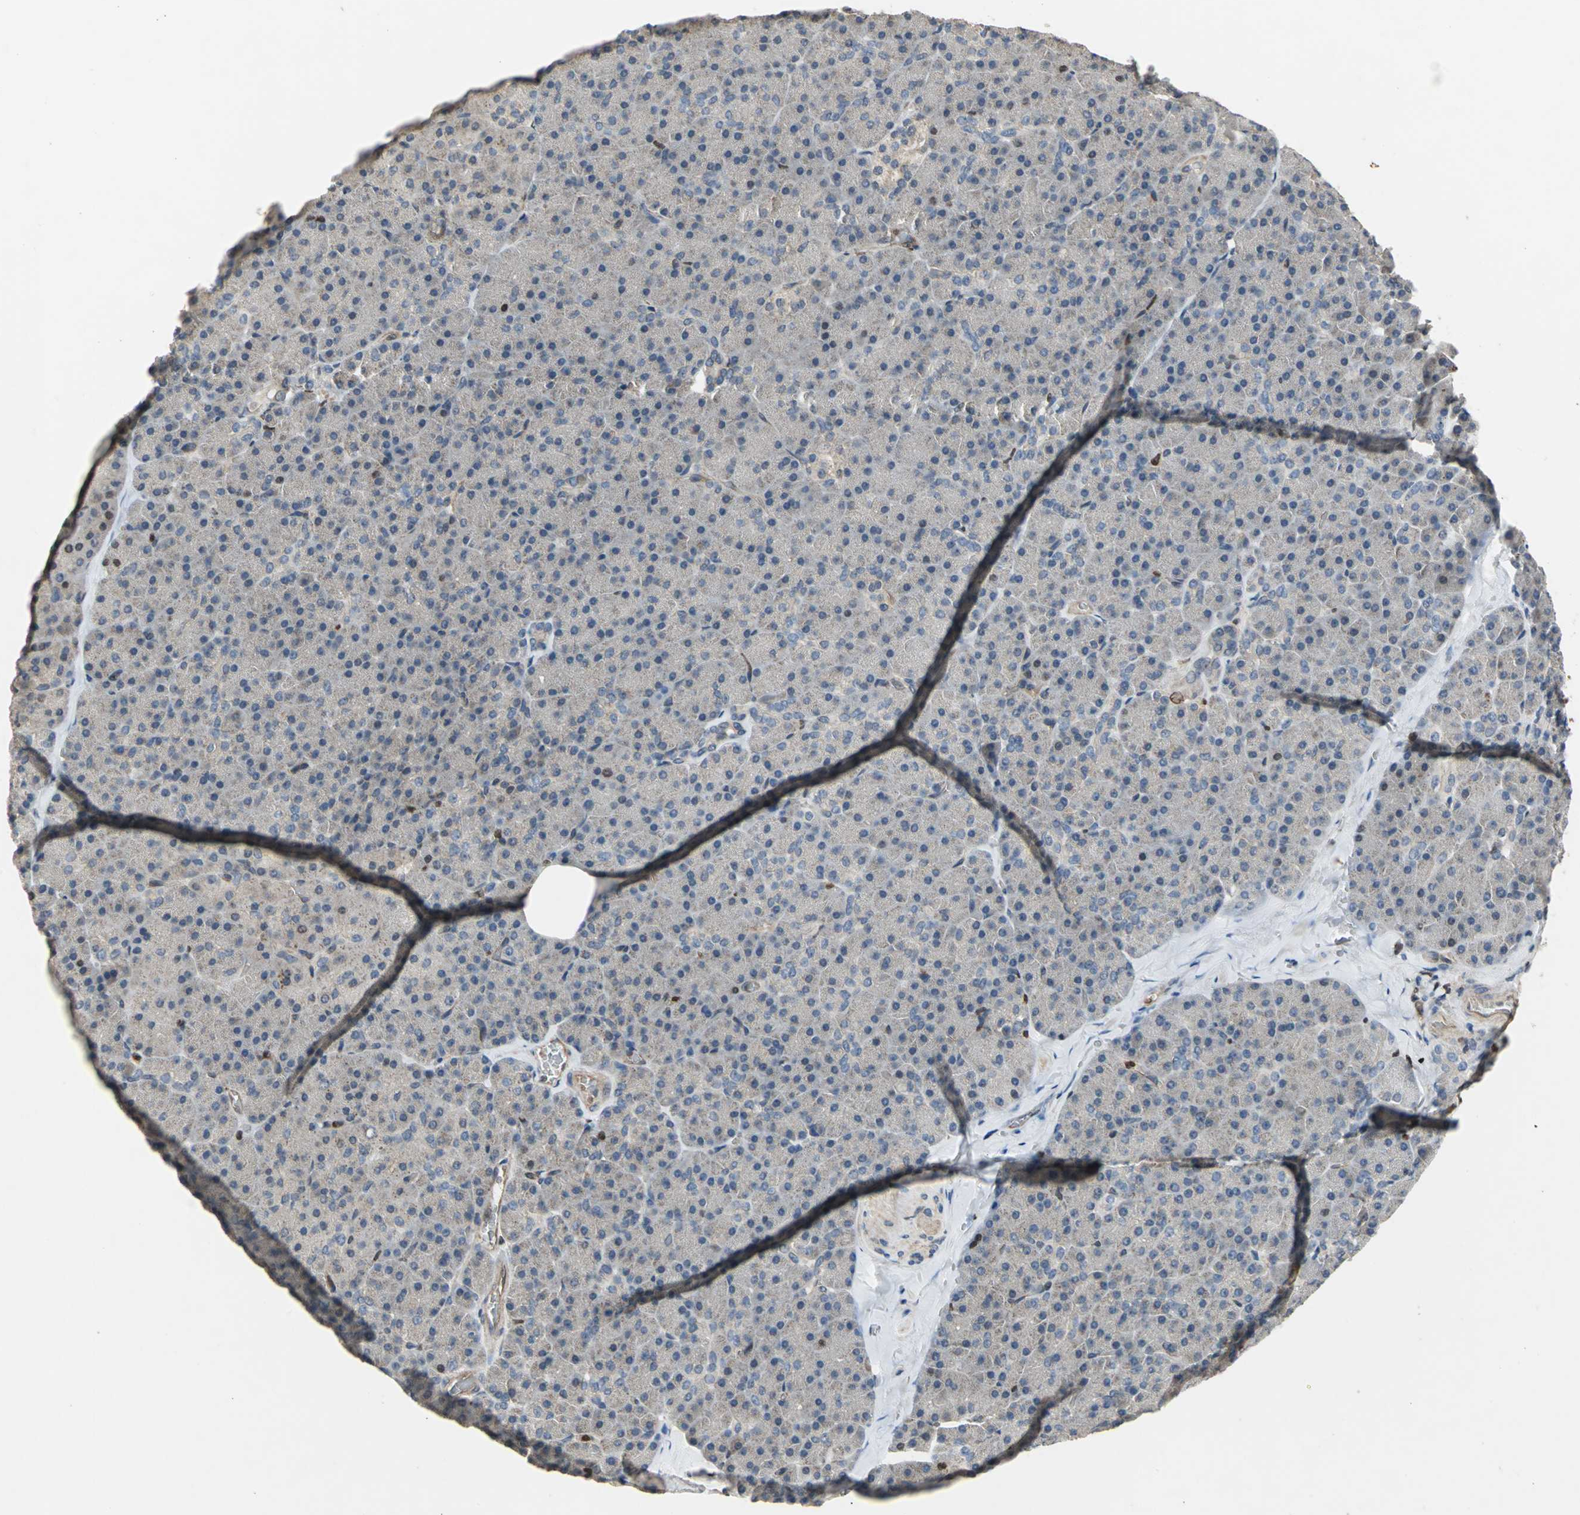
{"staining": {"intensity": "moderate", "quantity": "25%-75%", "location": "cytoplasmic/membranous,nuclear"}, "tissue": "pancreas", "cell_type": "Exocrine glandular cells", "image_type": "normal", "snomed": [{"axis": "morphology", "description": "Normal tissue, NOS"}, {"axis": "topography", "description": "Pancreas"}], "caption": "Normal pancreas exhibits moderate cytoplasmic/membranous,nuclear positivity in about 25%-75% of exocrine glandular cells.", "gene": "AHR", "patient": {"sex": "female", "age": 35}}